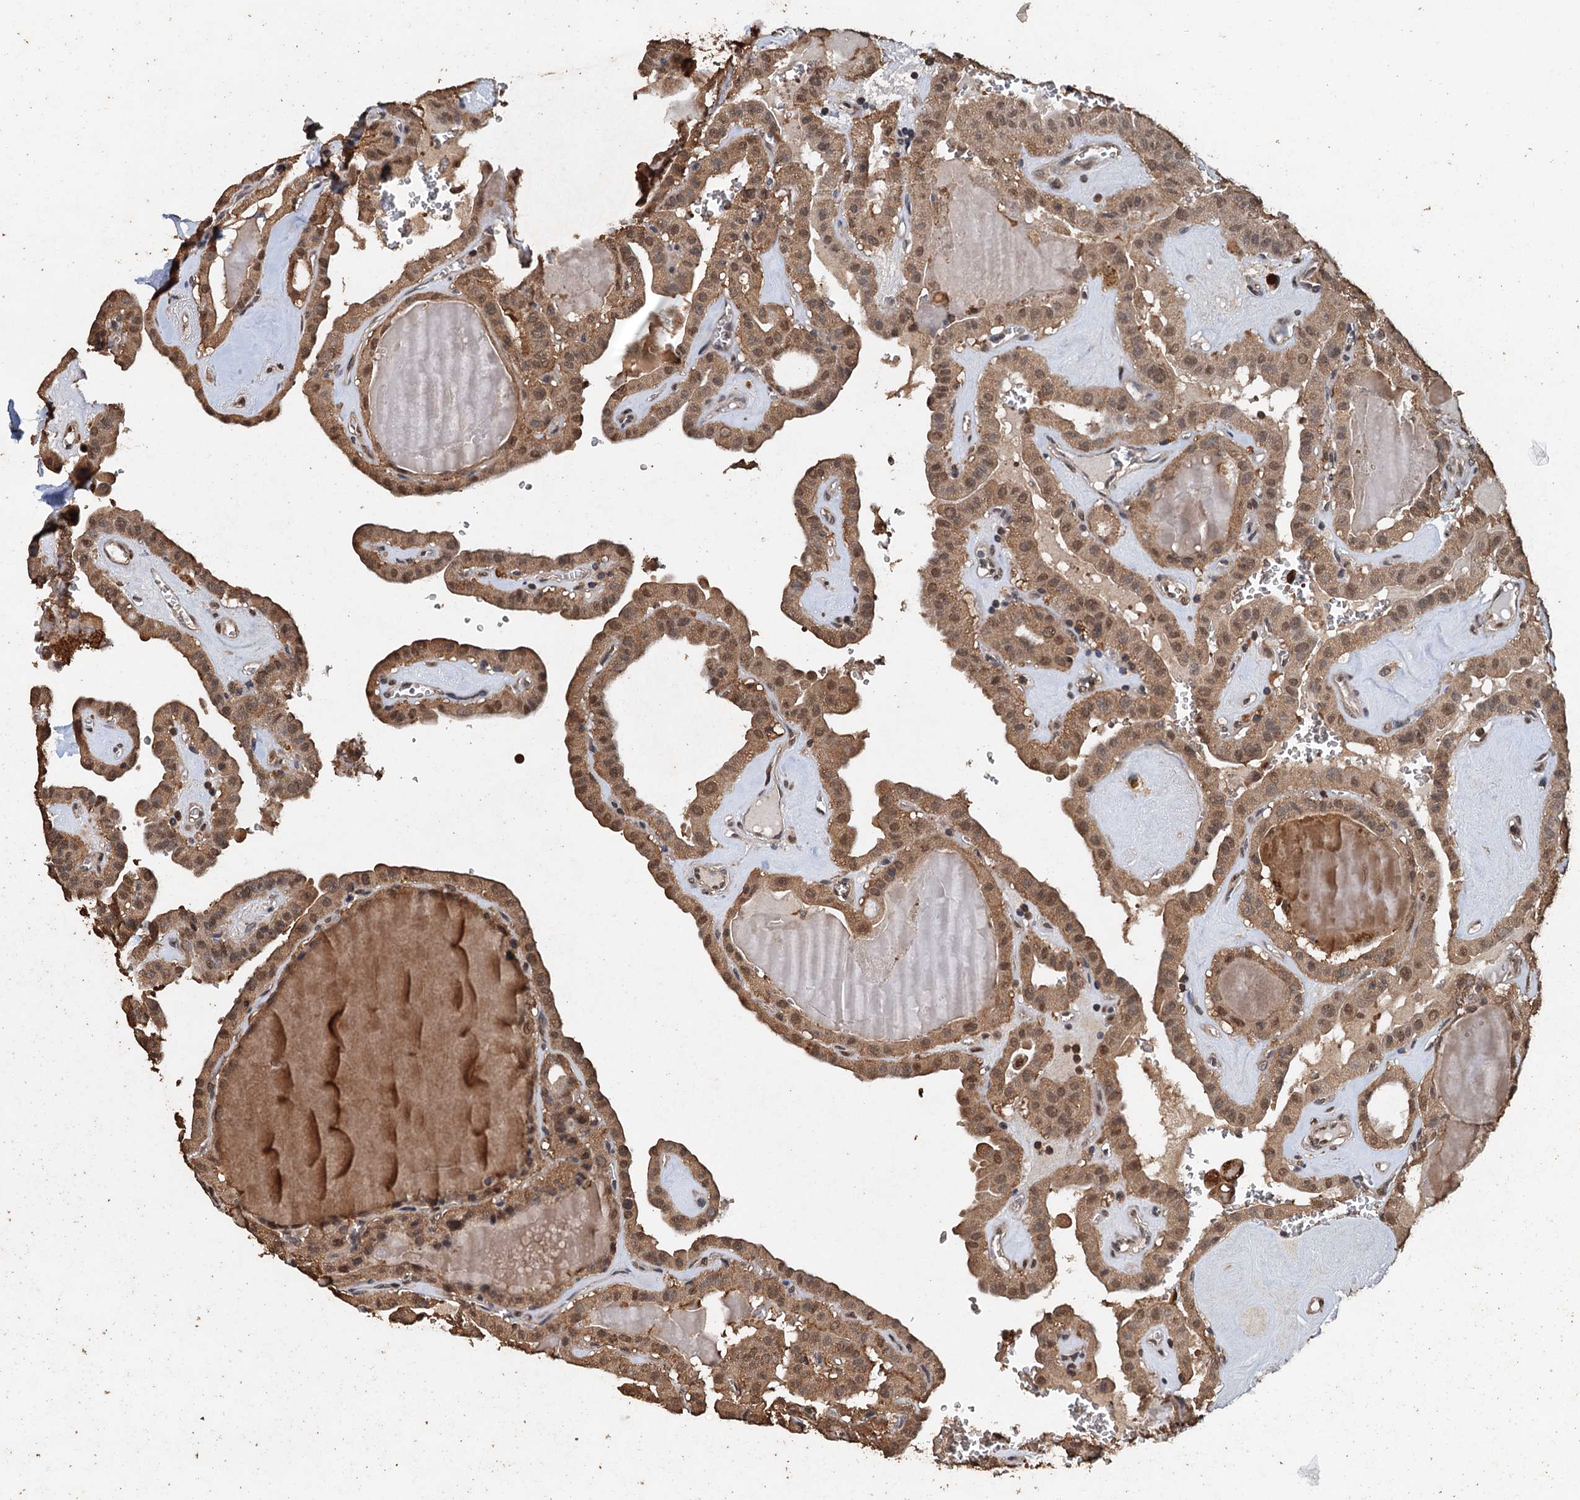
{"staining": {"intensity": "moderate", "quantity": ">75%", "location": "cytoplasmic/membranous,nuclear"}, "tissue": "thyroid cancer", "cell_type": "Tumor cells", "image_type": "cancer", "snomed": [{"axis": "morphology", "description": "Papillary adenocarcinoma, NOS"}, {"axis": "topography", "description": "Thyroid gland"}], "caption": "High-power microscopy captured an immunohistochemistry (IHC) photomicrograph of thyroid cancer, revealing moderate cytoplasmic/membranous and nuclear staining in approximately >75% of tumor cells. (IHC, brightfield microscopy, high magnification).", "gene": "PSMD9", "patient": {"sex": "male", "age": 52}}